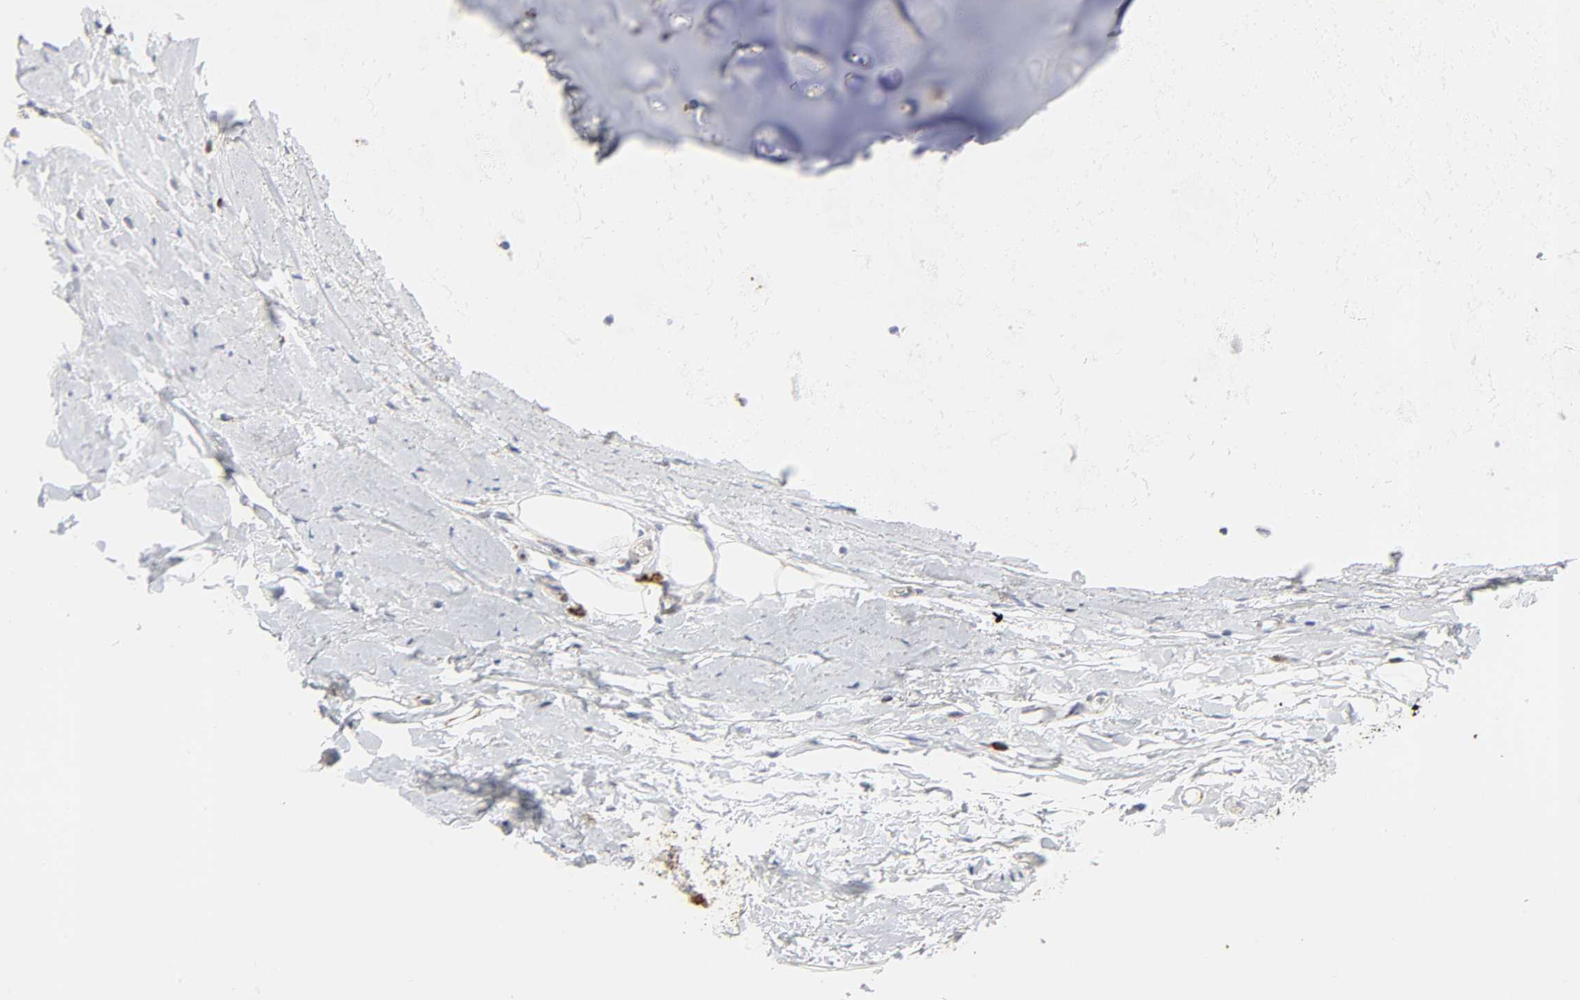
{"staining": {"intensity": "moderate", "quantity": "<25%", "location": "cytoplasmic/membranous"}, "tissue": "adipose tissue", "cell_type": "Adipocytes", "image_type": "normal", "snomed": [{"axis": "morphology", "description": "Normal tissue, NOS"}, {"axis": "topography", "description": "Cartilage tissue"}, {"axis": "topography", "description": "Bronchus"}], "caption": "The photomicrograph reveals immunohistochemical staining of normal adipose tissue. There is moderate cytoplasmic/membranous staining is present in approximately <25% of adipocytes.", "gene": "CYCS", "patient": {"sex": "female", "age": 73}}